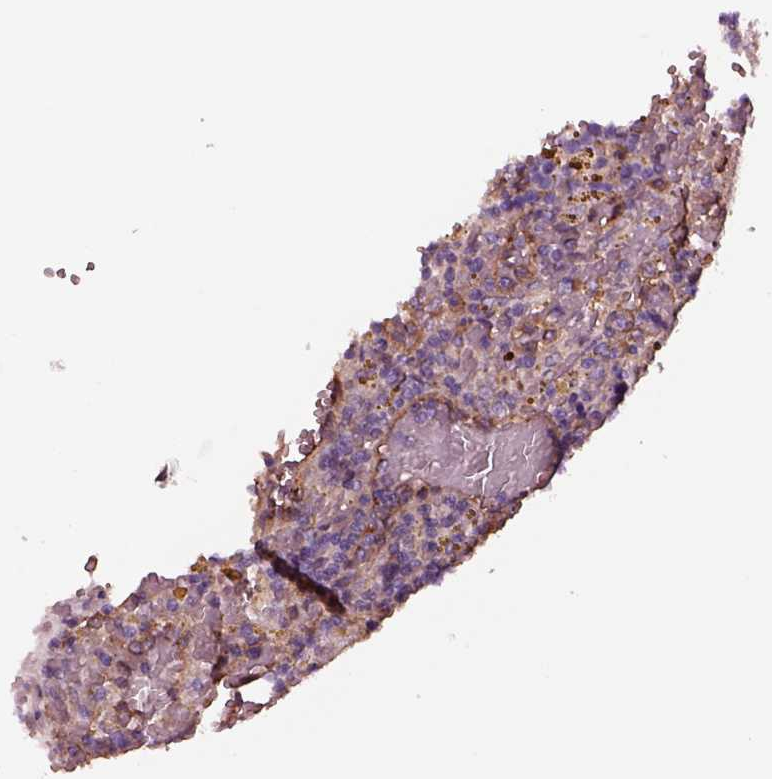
{"staining": {"intensity": "negative", "quantity": "none", "location": "none"}, "tissue": "lymphoma", "cell_type": "Tumor cells", "image_type": "cancer", "snomed": [{"axis": "morphology", "description": "Malignant lymphoma, non-Hodgkin's type, Low grade"}, {"axis": "topography", "description": "Spleen"}], "caption": "Immunohistochemical staining of lymphoma demonstrates no significant positivity in tumor cells.", "gene": "HTR1B", "patient": {"sex": "female", "age": 65}}